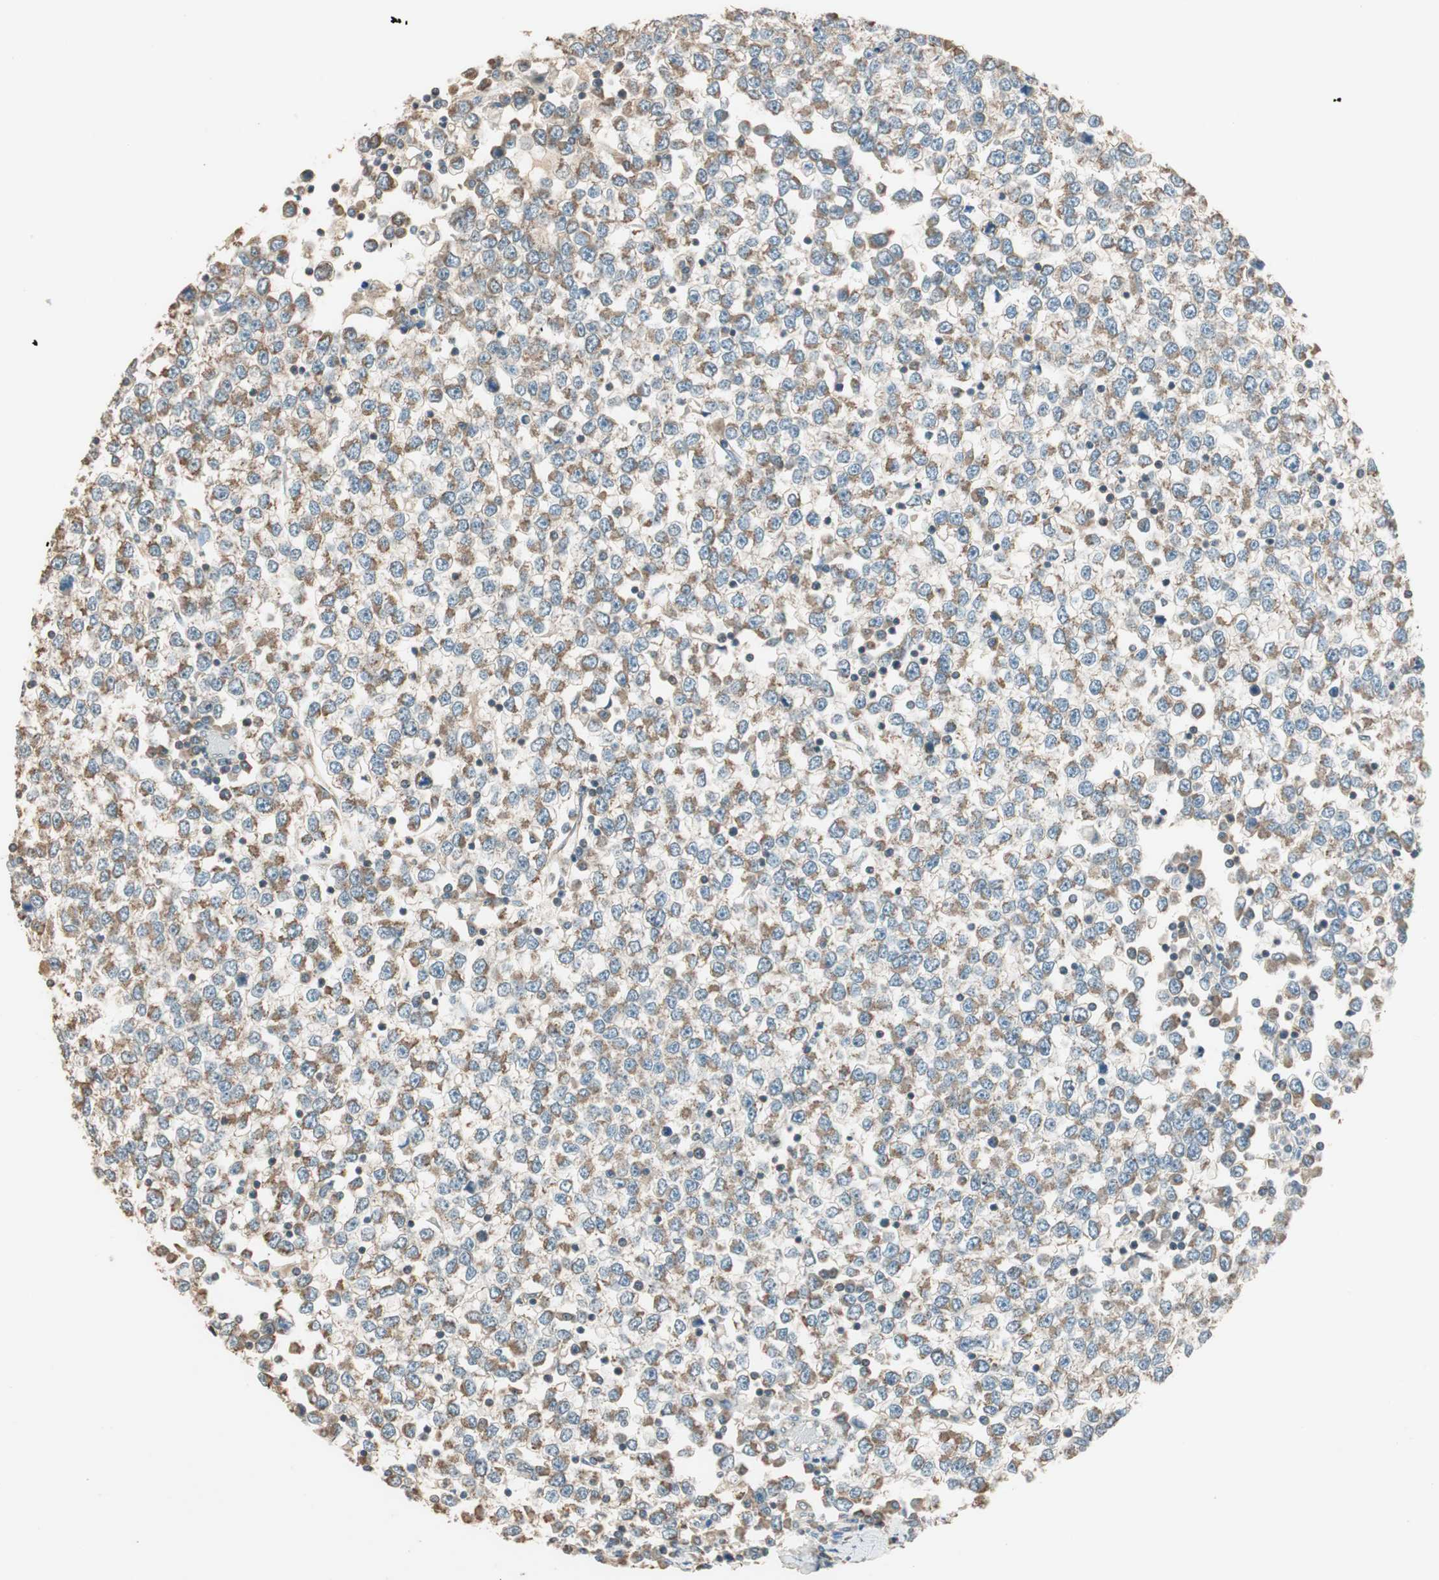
{"staining": {"intensity": "weak", "quantity": "25%-75%", "location": "cytoplasmic/membranous"}, "tissue": "testis cancer", "cell_type": "Tumor cells", "image_type": "cancer", "snomed": [{"axis": "morphology", "description": "Seminoma, NOS"}, {"axis": "topography", "description": "Testis"}], "caption": "An image of seminoma (testis) stained for a protein demonstrates weak cytoplasmic/membranous brown staining in tumor cells.", "gene": "TRIM21", "patient": {"sex": "male", "age": 65}}